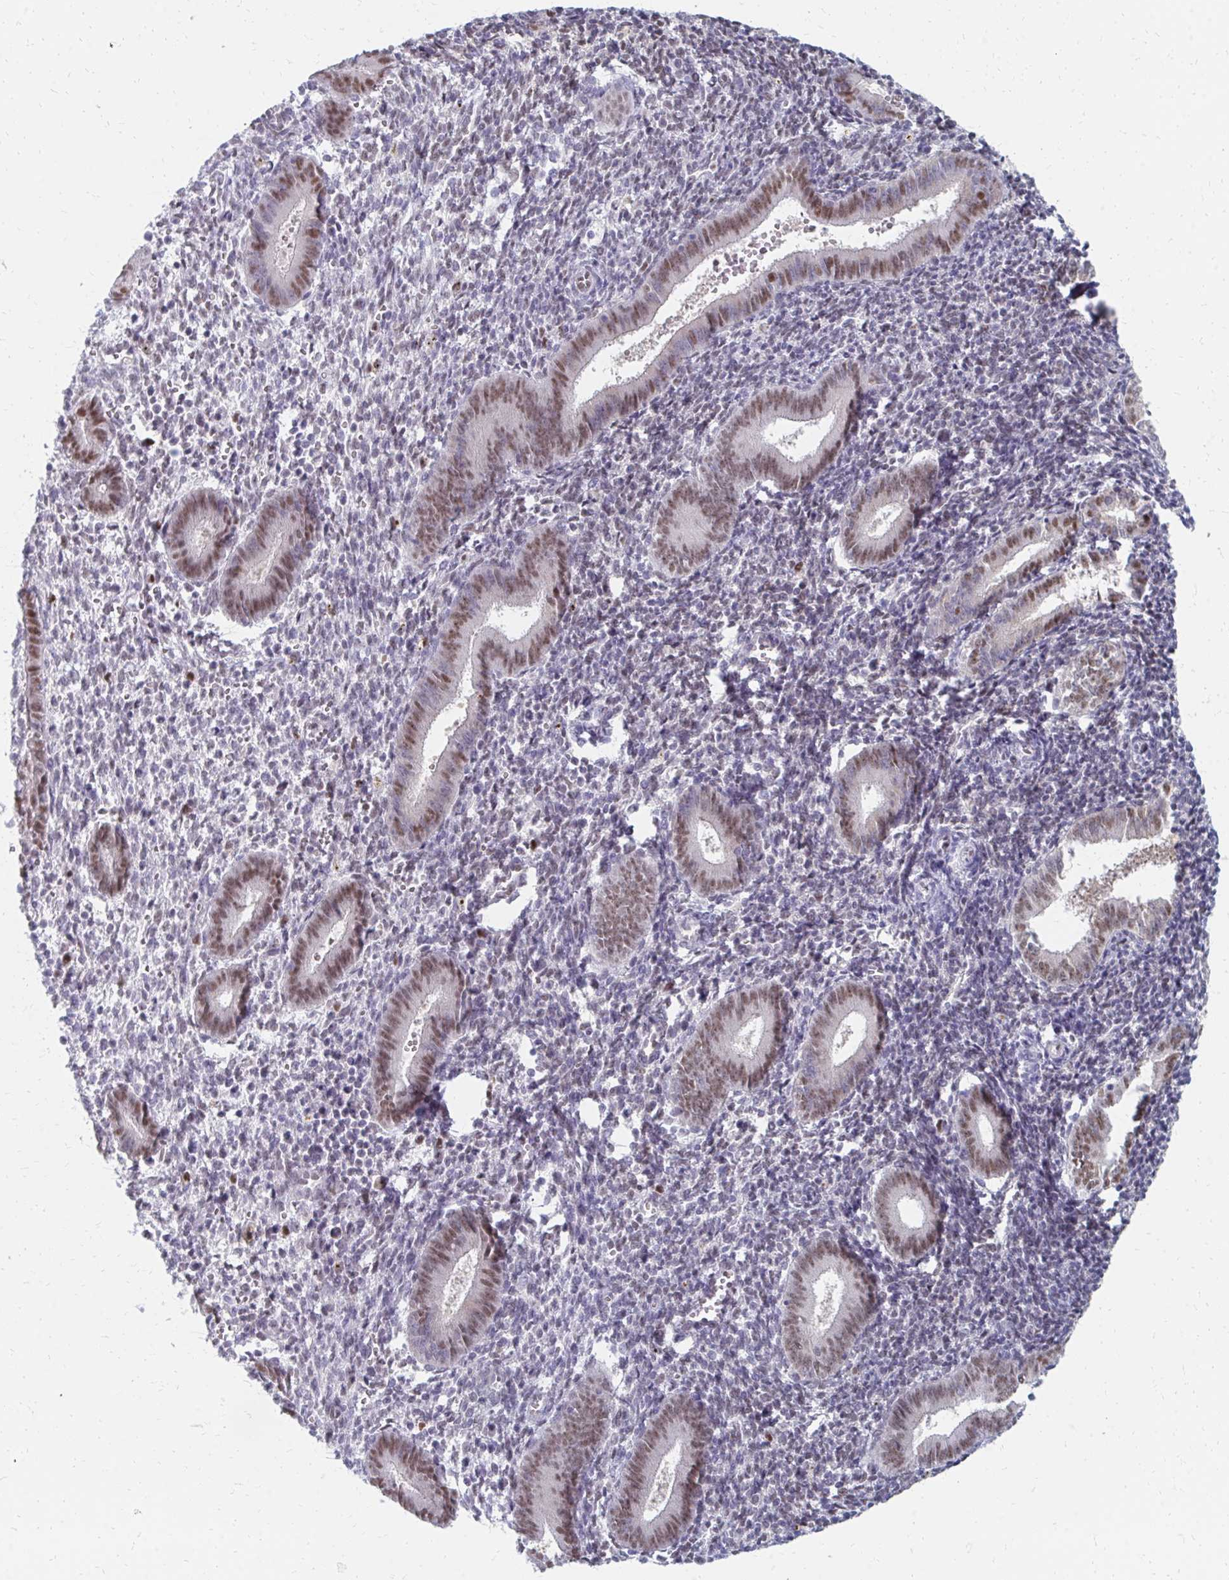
{"staining": {"intensity": "negative", "quantity": "none", "location": "none"}, "tissue": "endometrium", "cell_type": "Cells in endometrial stroma", "image_type": "normal", "snomed": [{"axis": "morphology", "description": "Normal tissue, NOS"}, {"axis": "topography", "description": "Endometrium"}], "caption": "This is an immunohistochemistry histopathology image of unremarkable endometrium. There is no expression in cells in endometrial stroma.", "gene": "PLK3", "patient": {"sex": "female", "age": 25}}